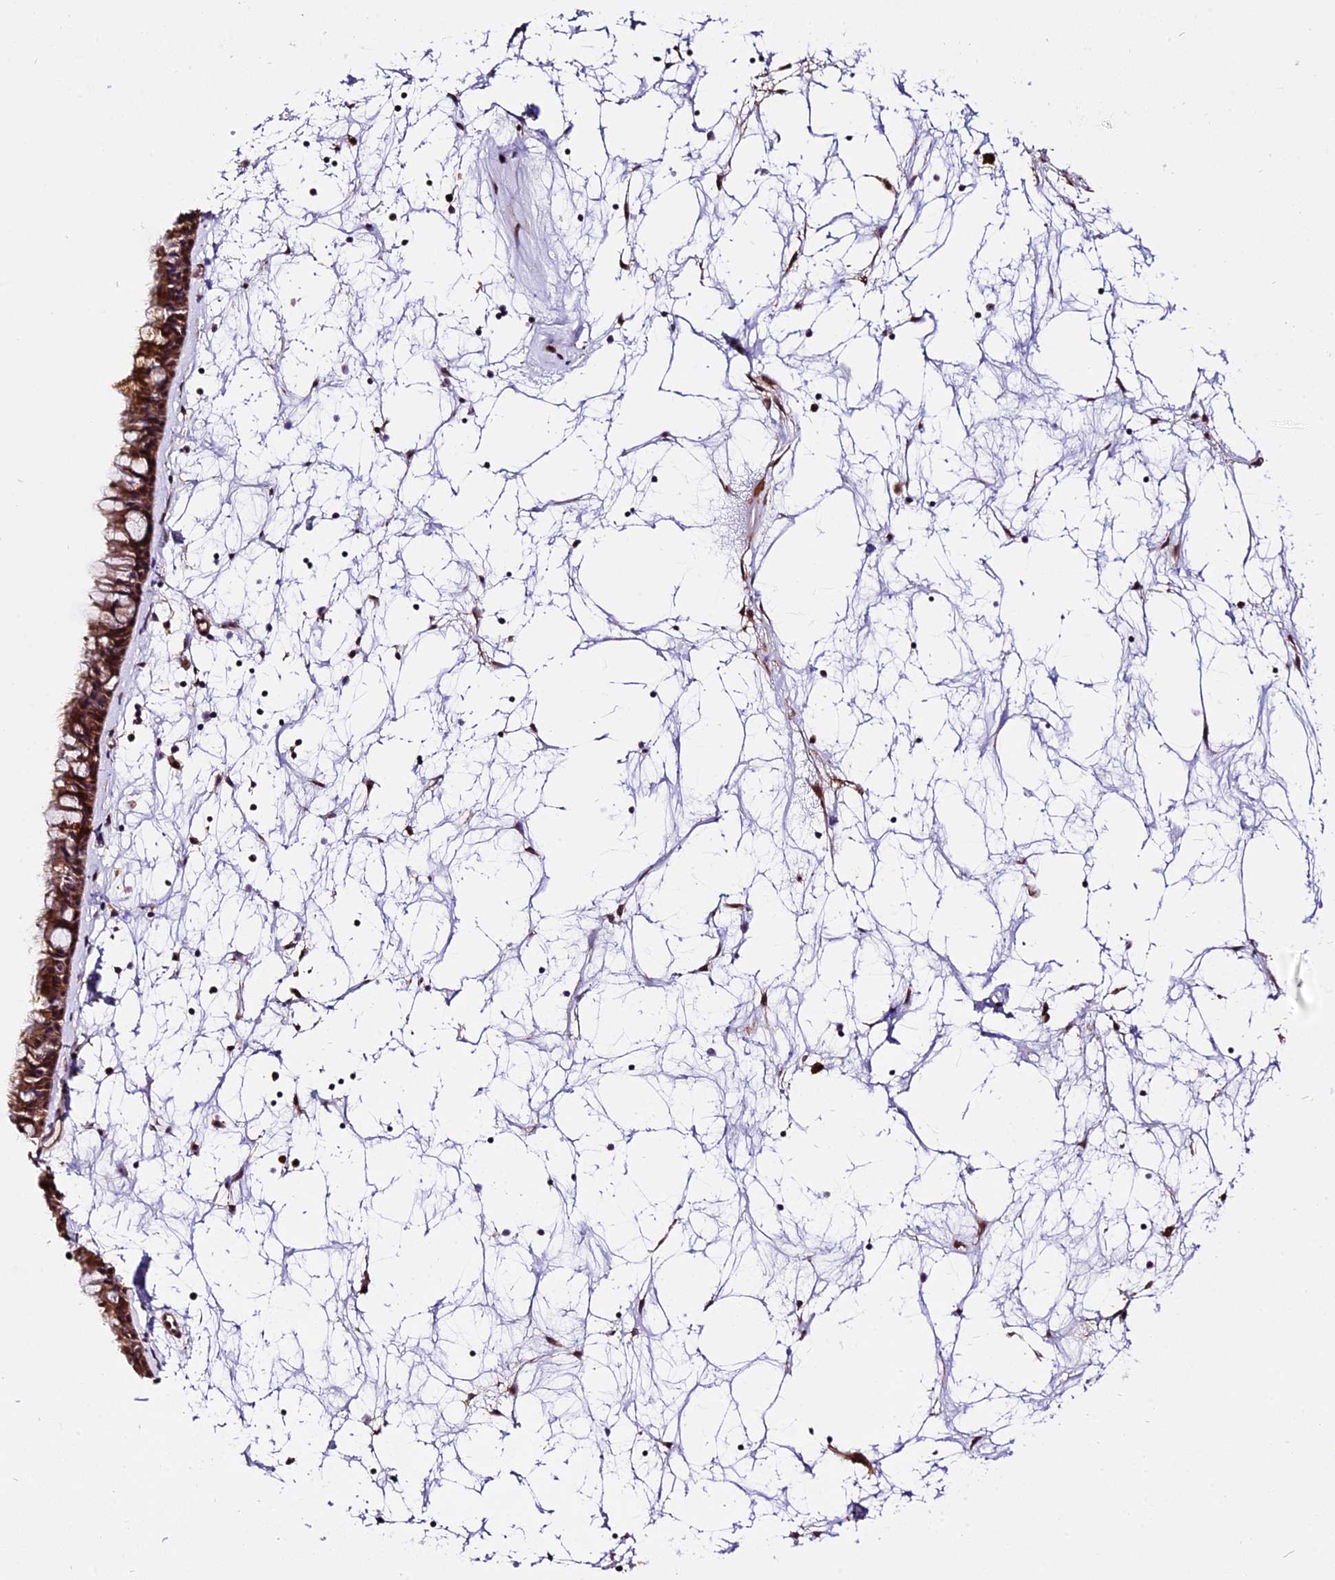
{"staining": {"intensity": "moderate", "quantity": ">75%", "location": "cytoplasmic/membranous,nuclear"}, "tissue": "nasopharynx", "cell_type": "Respiratory epithelial cells", "image_type": "normal", "snomed": [{"axis": "morphology", "description": "Normal tissue, NOS"}, {"axis": "topography", "description": "Nasopharynx"}], "caption": "Immunohistochemical staining of benign human nasopharynx demonstrates >75% levels of moderate cytoplasmic/membranous,nuclear protein positivity in about >75% of respiratory epithelial cells.", "gene": "HERPUD1", "patient": {"sex": "male", "age": 64}}